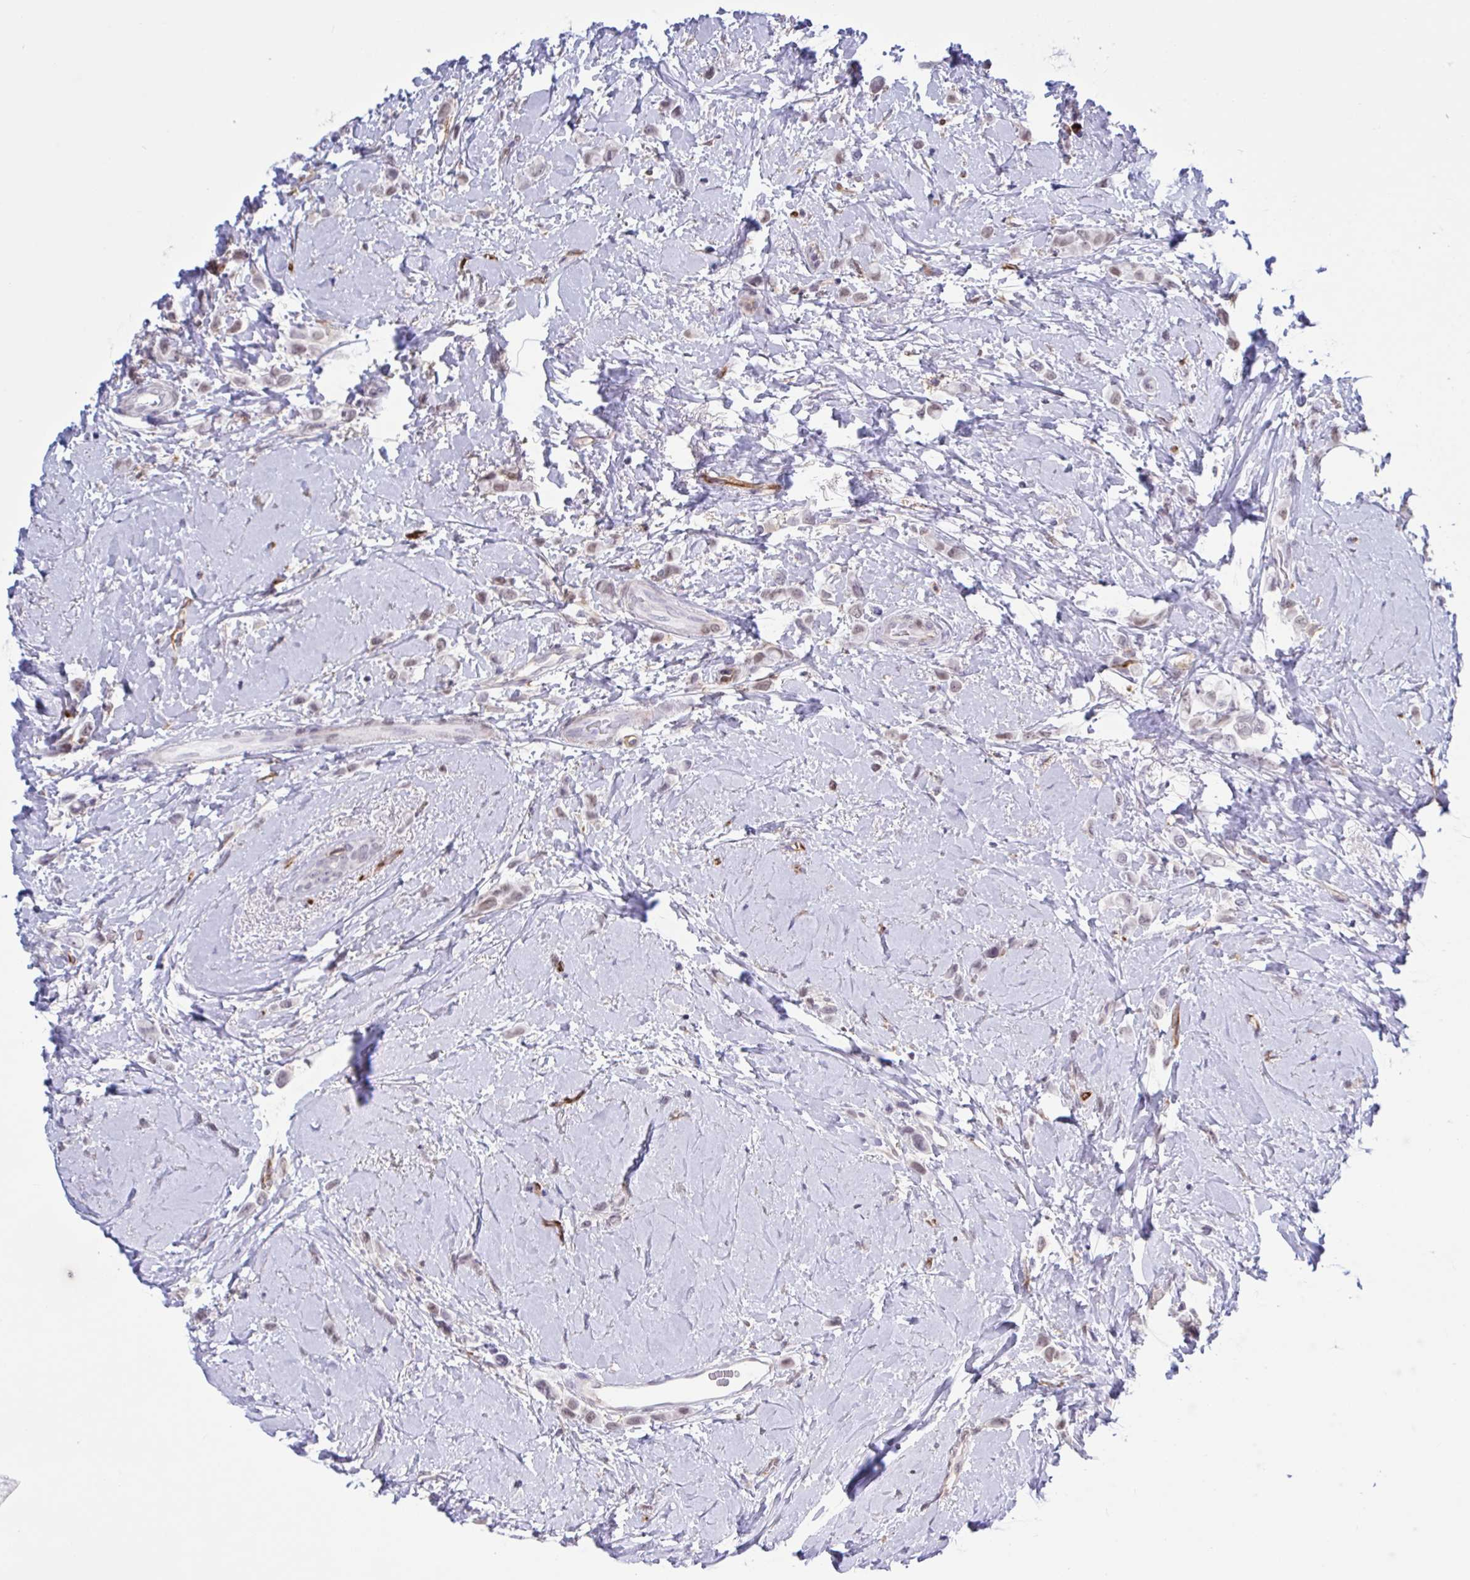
{"staining": {"intensity": "negative", "quantity": "none", "location": "none"}, "tissue": "breast cancer", "cell_type": "Tumor cells", "image_type": "cancer", "snomed": [{"axis": "morphology", "description": "Lobular carcinoma"}, {"axis": "topography", "description": "Breast"}], "caption": "Photomicrograph shows no protein expression in tumor cells of breast lobular carcinoma tissue.", "gene": "EML1", "patient": {"sex": "female", "age": 66}}